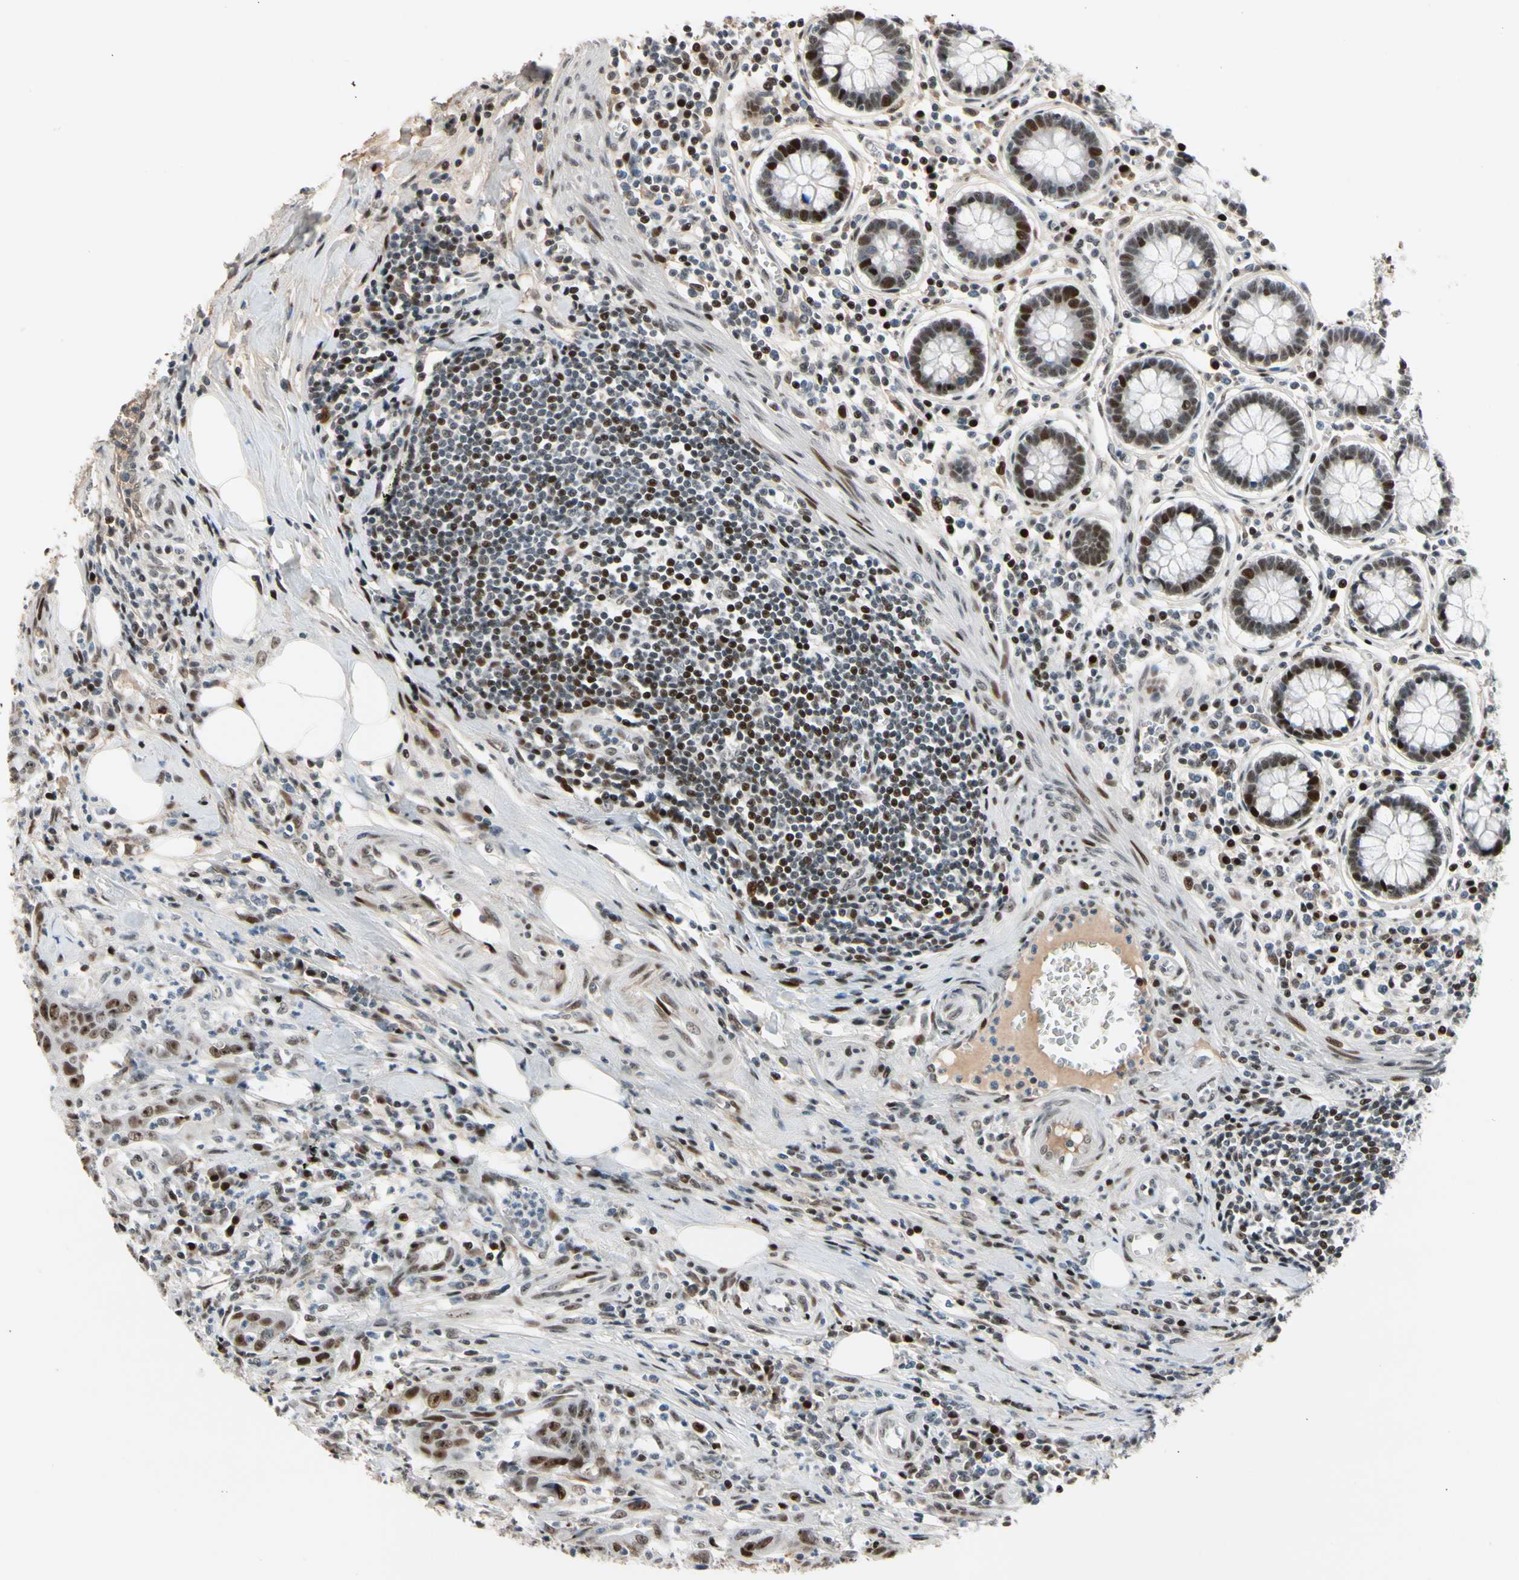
{"staining": {"intensity": "moderate", "quantity": ">75%", "location": "nuclear"}, "tissue": "colorectal cancer", "cell_type": "Tumor cells", "image_type": "cancer", "snomed": [{"axis": "morphology", "description": "Adenocarcinoma, NOS"}, {"axis": "topography", "description": "Colon"}], "caption": "Immunohistochemistry (IHC) photomicrograph of neoplastic tissue: colorectal adenocarcinoma stained using IHC shows medium levels of moderate protein expression localized specifically in the nuclear of tumor cells, appearing as a nuclear brown color.", "gene": "FOXO3", "patient": {"sex": "male", "age": 45}}